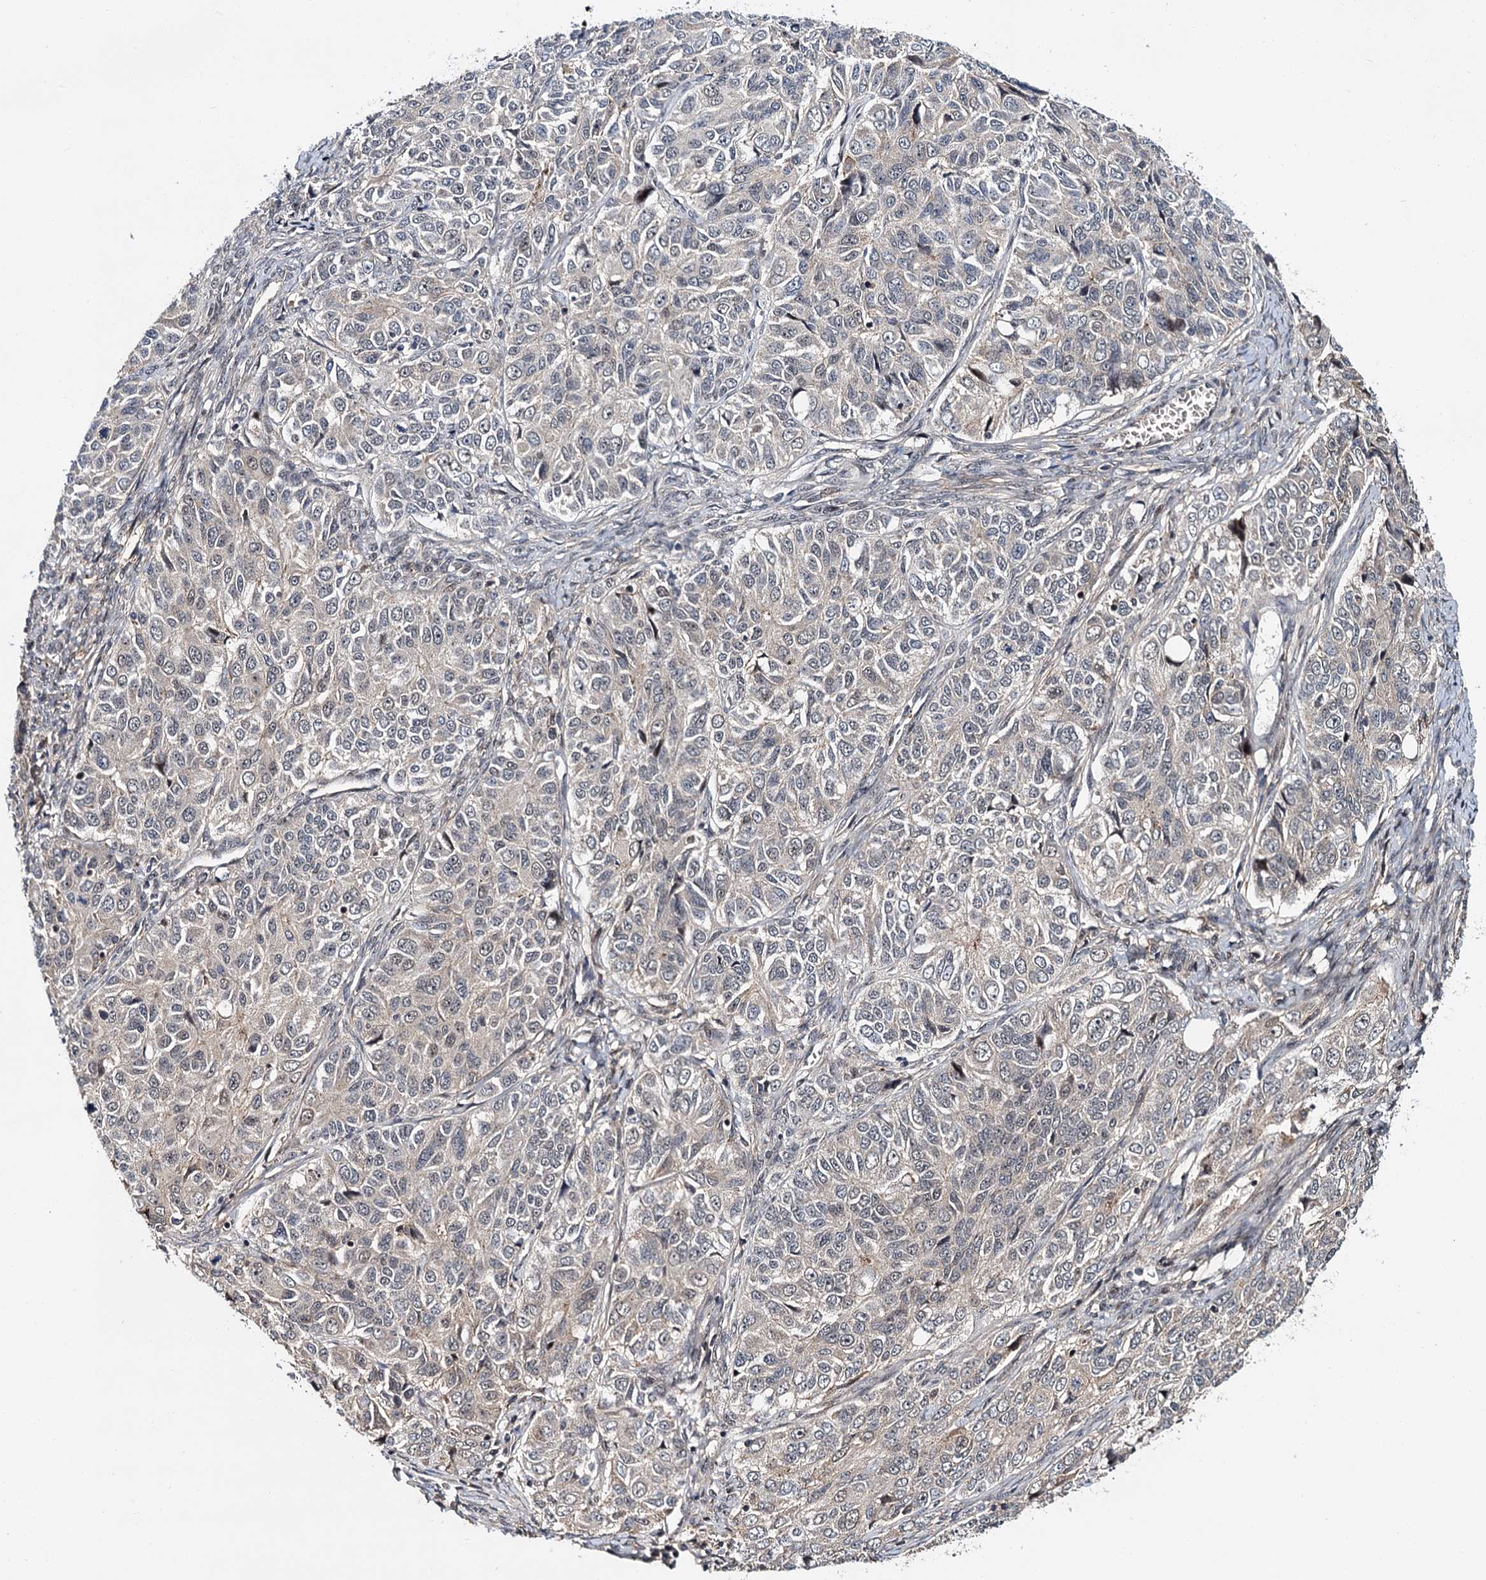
{"staining": {"intensity": "negative", "quantity": "none", "location": "none"}, "tissue": "ovarian cancer", "cell_type": "Tumor cells", "image_type": "cancer", "snomed": [{"axis": "morphology", "description": "Carcinoma, endometroid"}, {"axis": "topography", "description": "Ovary"}], "caption": "The IHC image has no significant expression in tumor cells of endometroid carcinoma (ovarian) tissue.", "gene": "MBD6", "patient": {"sex": "female", "age": 51}}